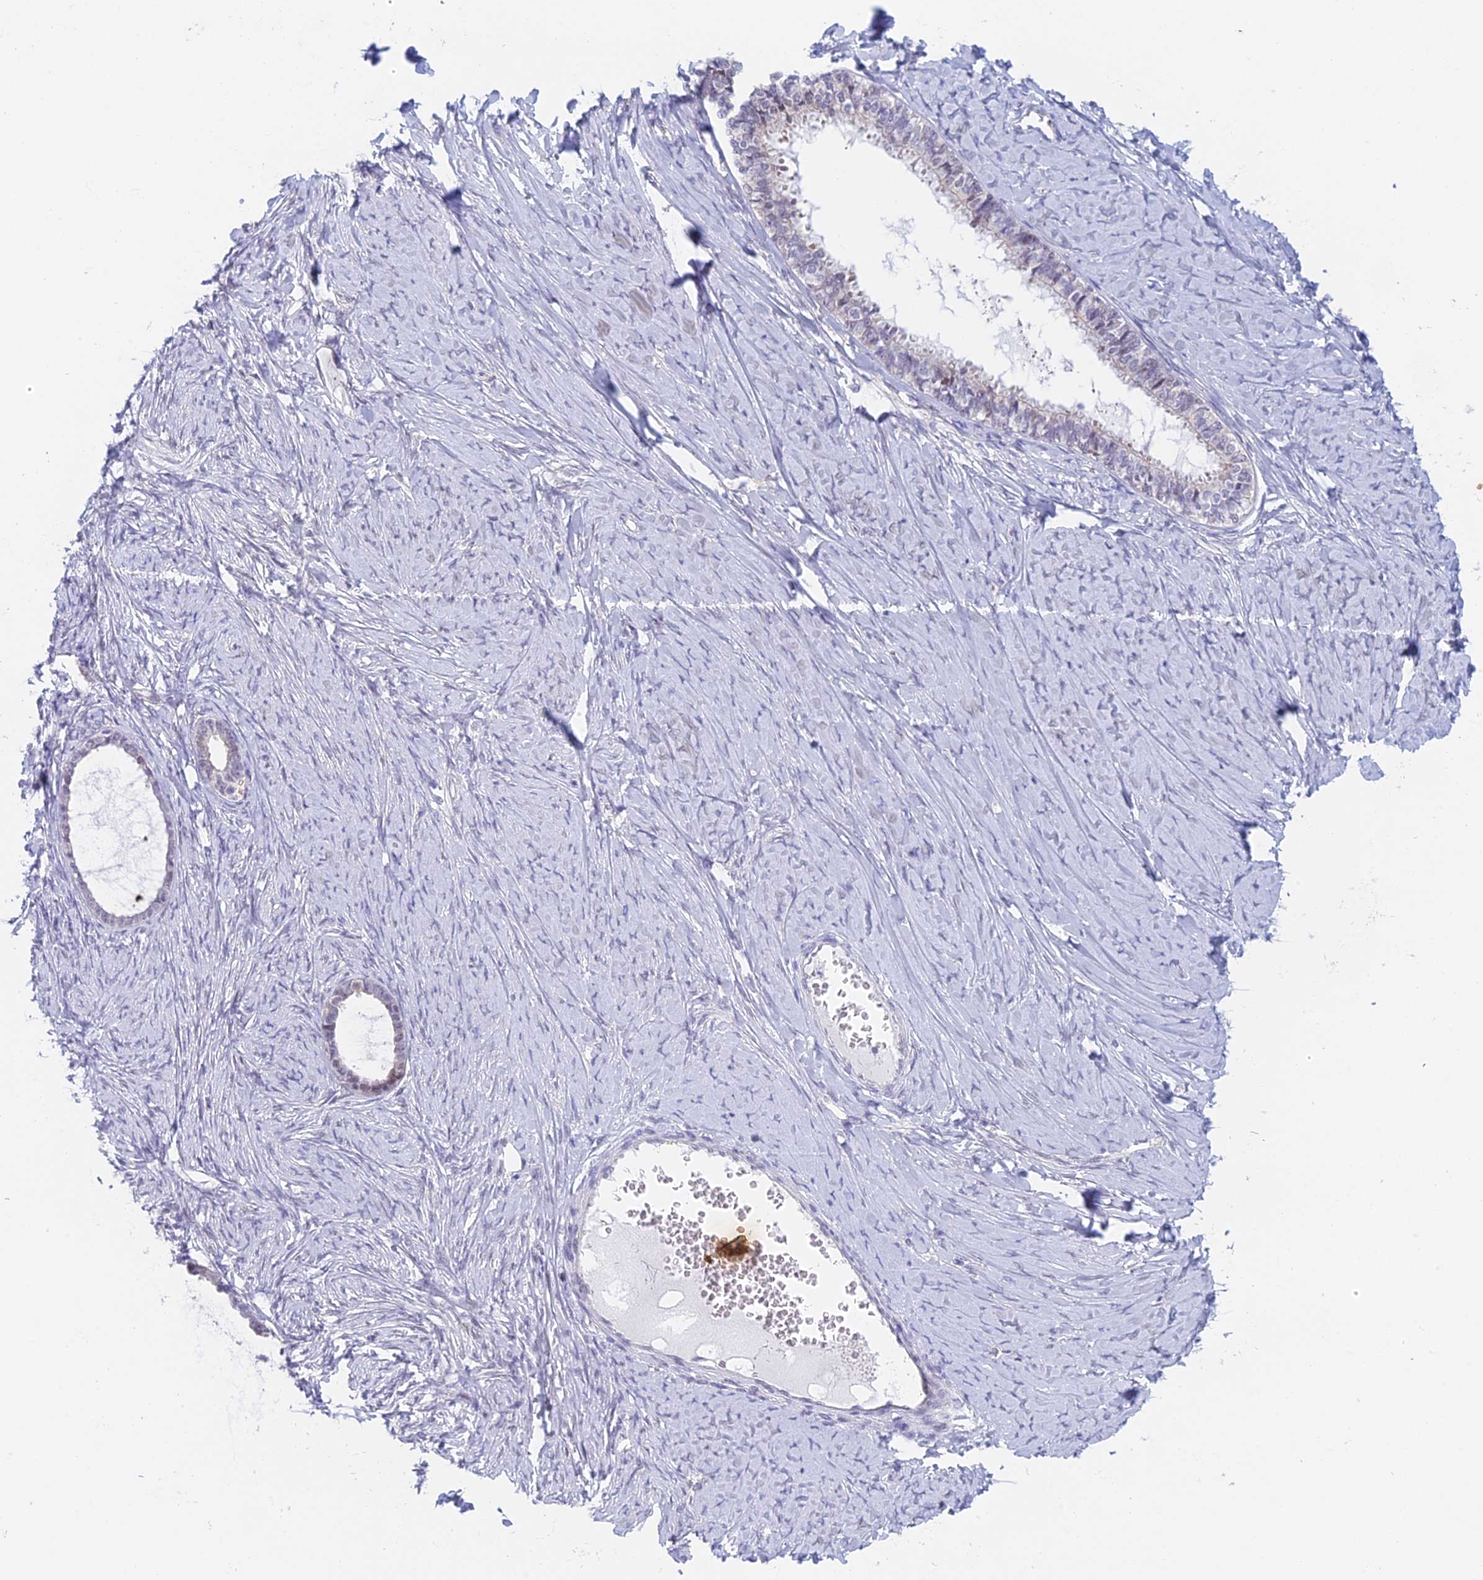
{"staining": {"intensity": "negative", "quantity": "none", "location": "none"}, "tissue": "ovarian cancer", "cell_type": "Tumor cells", "image_type": "cancer", "snomed": [{"axis": "morphology", "description": "Cystadenocarcinoma, serous, NOS"}, {"axis": "topography", "description": "Ovary"}], "caption": "Immunohistochemistry micrograph of serous cystadenocarcinoma (ovarian) stained for a protein (brown), which reveals no staining in tumor cells. (DAB IHC with hematoxylin counter stain).", "gene": "MRPL17", "patient": {"sex": "female", "age": 79}}